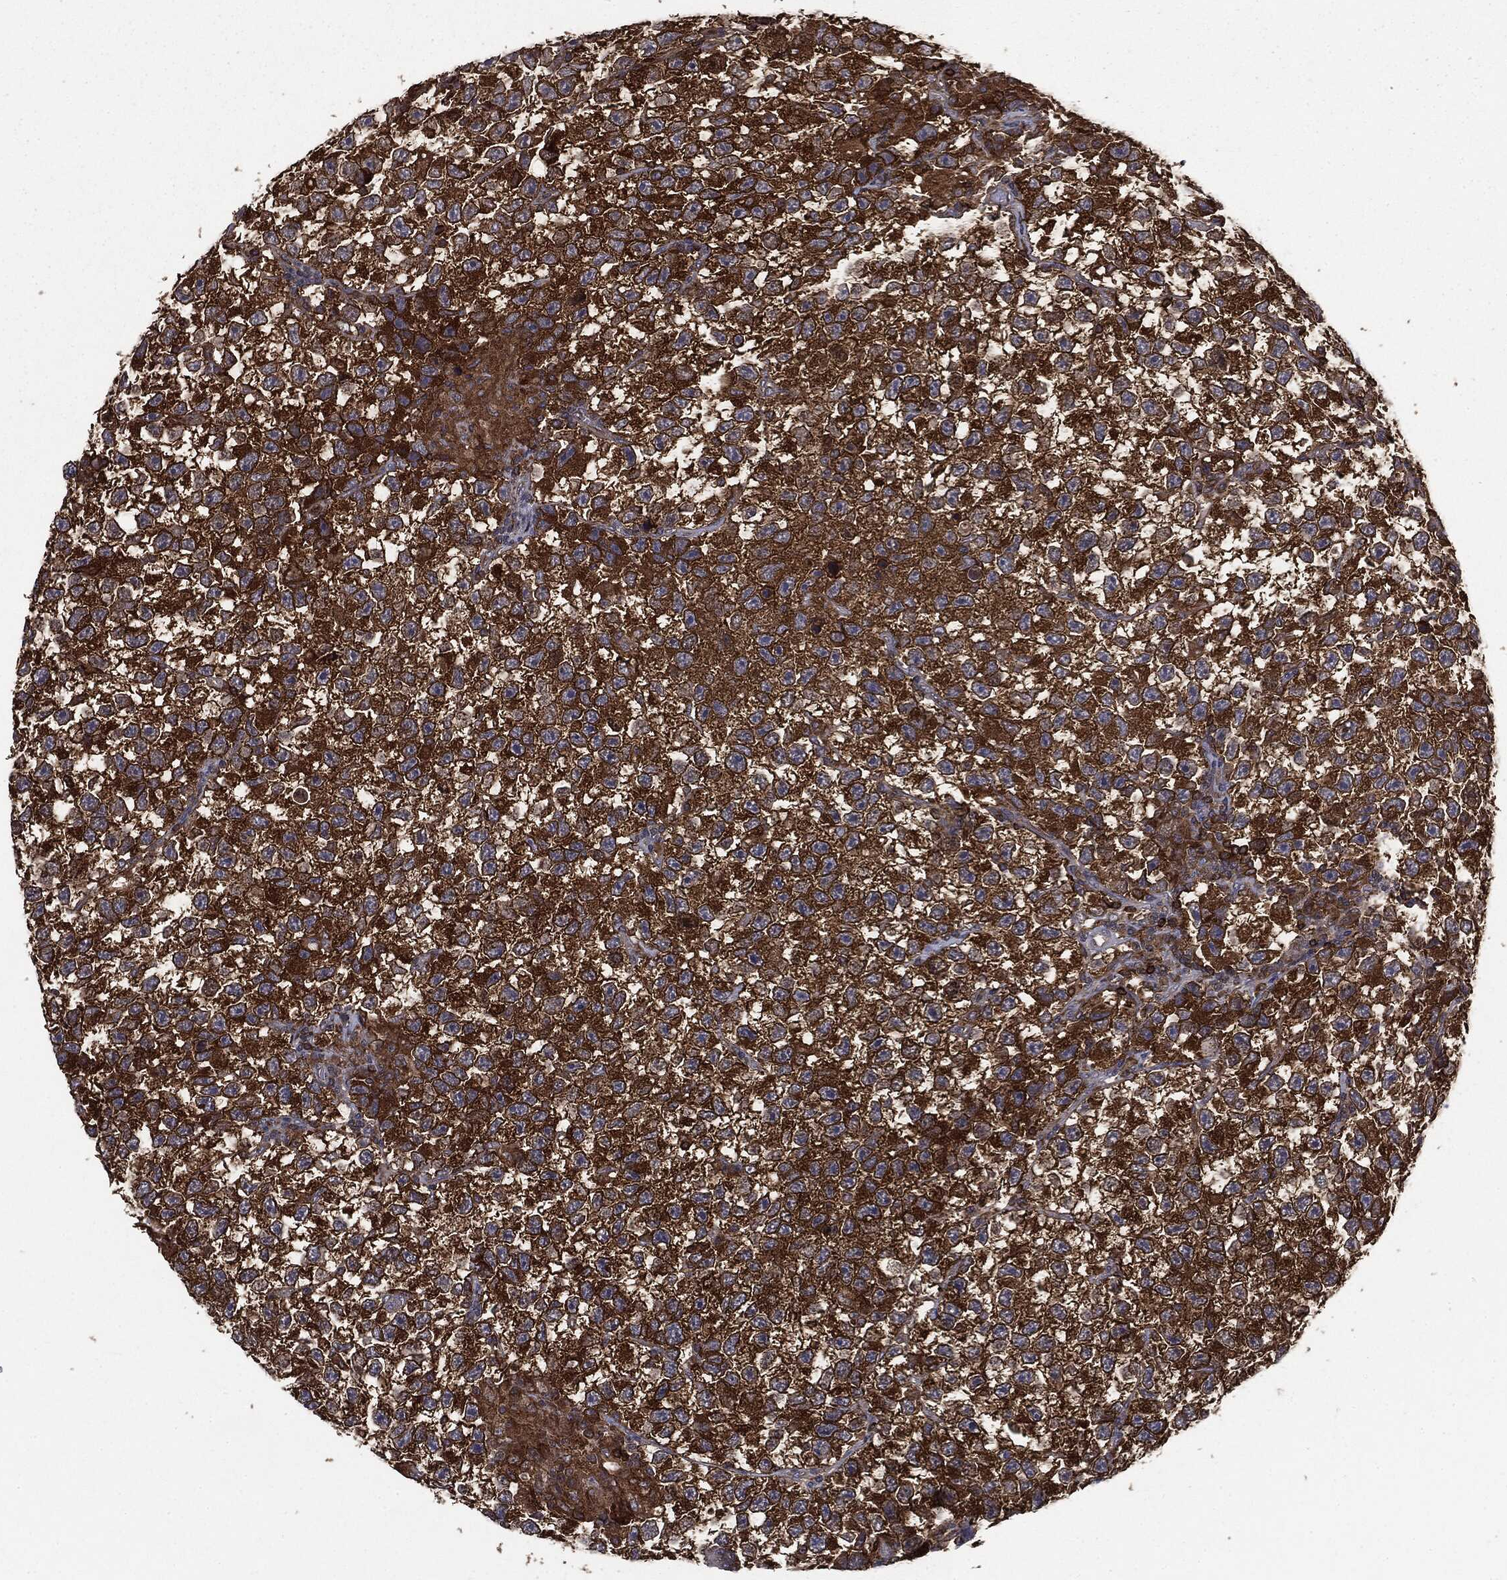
{"staining": {"intensity": "strong", "quantity": ">75%", "location": "cytoplasmic/membranous"}, "tissue": "testis cancer", "cell_type": "Tumor cells", "image_type": "cancer", "snomed": [{"axis": "morphology", "description": "Seminoma, NOS"}, {"axis": "topography", "description": "Testis"}], "caption": "Immunohistochemical staining of human testis seminoma exhibits strong cytoplasmic/membranous protein staining in approximately >75% of tumor cells.", "gene": "SNX5", "patient": {"sex": "male", "age": 26}}